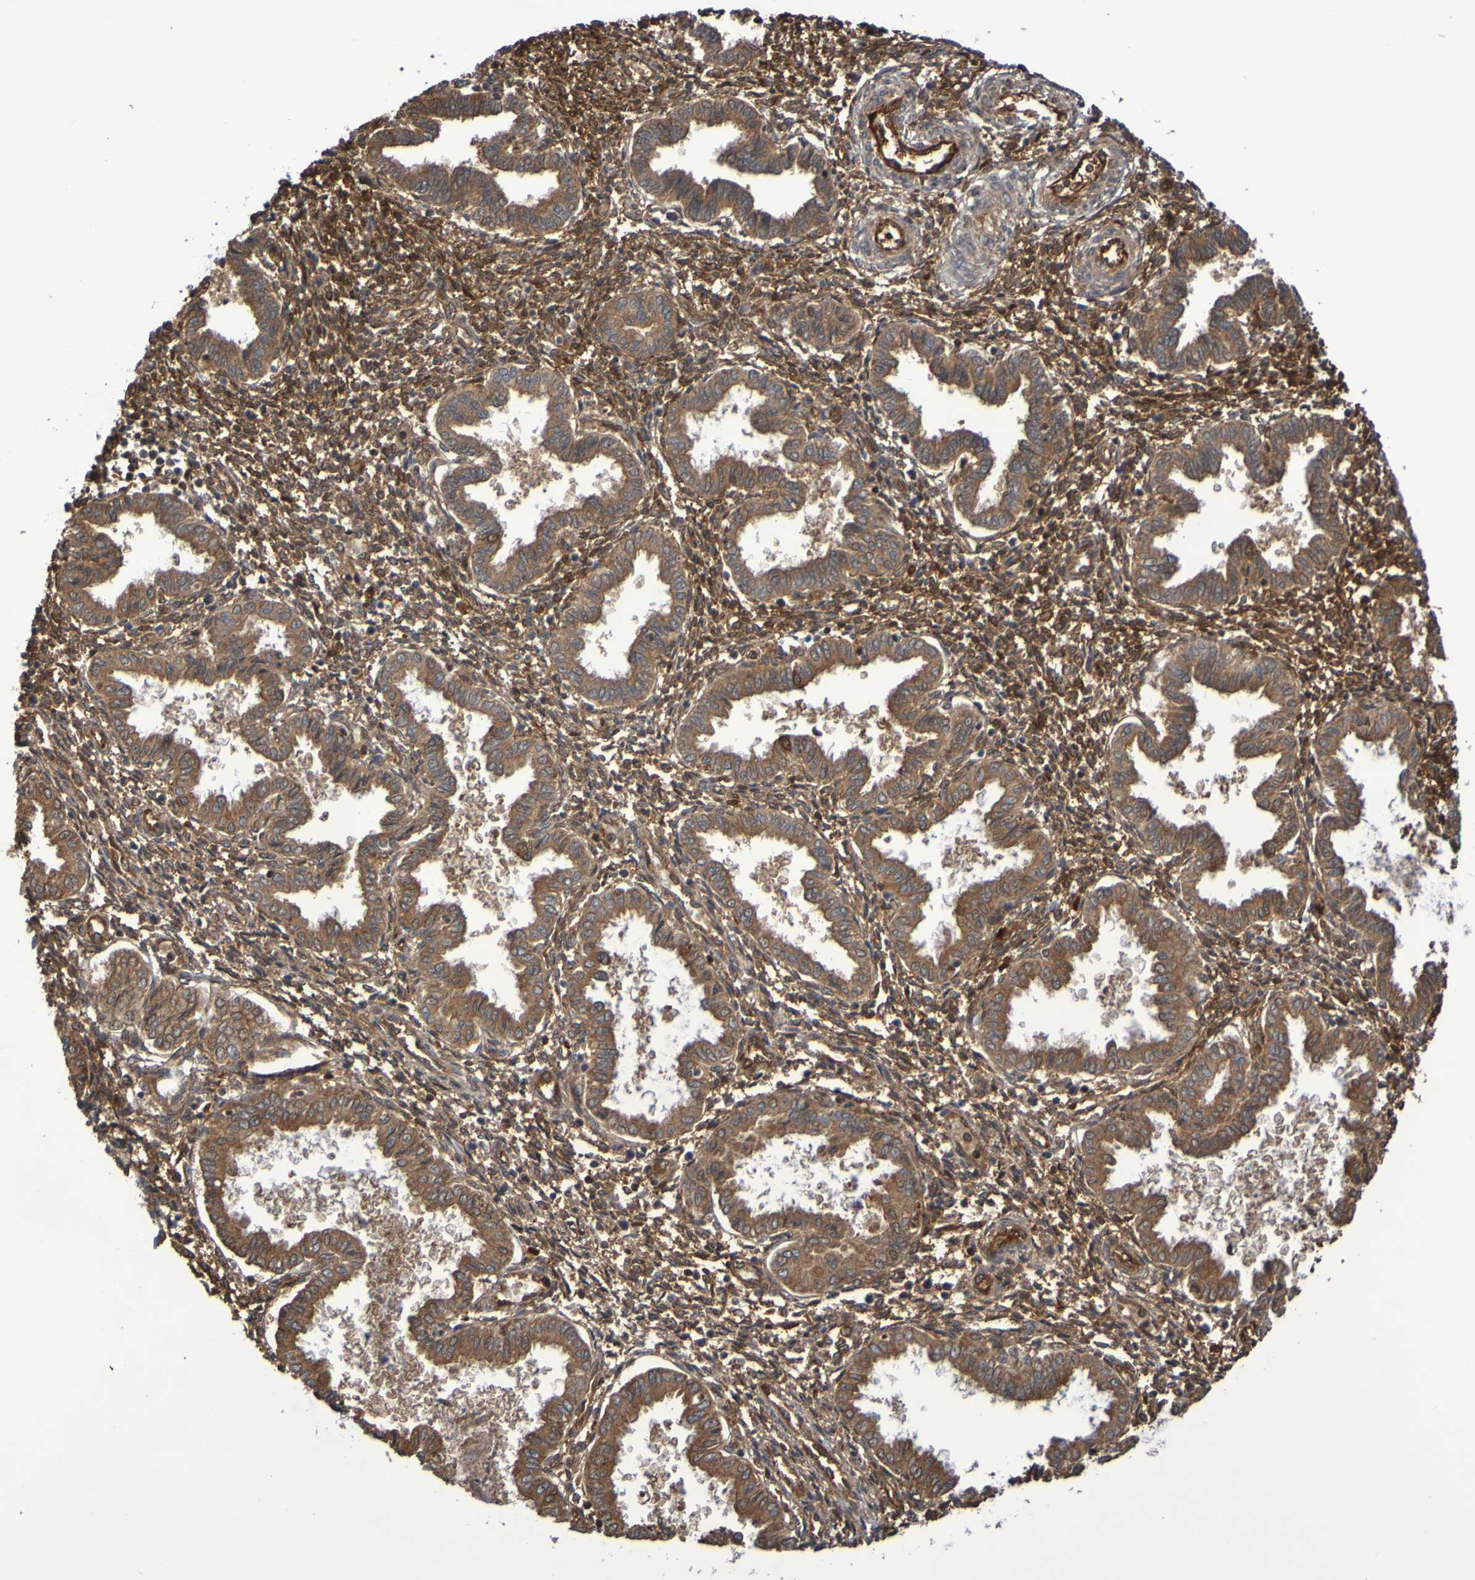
{"staining": {"intensity": "strong", "quantity": ">75%", "location": "cytoplasmic/membranous"}, "tissue": "endometrium", "cell_type": "Cells in endometrial stroma", "image_type": "normal", "snomed": [{"axis": "morphology", "description": "Normal tissue, NOS"}, {"axis": "topography", "description": "Endometrium"}], "caption": "High-power microscopy captured an IHC histopathology image of normal endometrium, revealing strong cytoplasmic/membranous positivity in about >75% of cells in endometrial stroma.", "gene": "SERPINB6", "patient": {"sex": "female", "age": 33}}